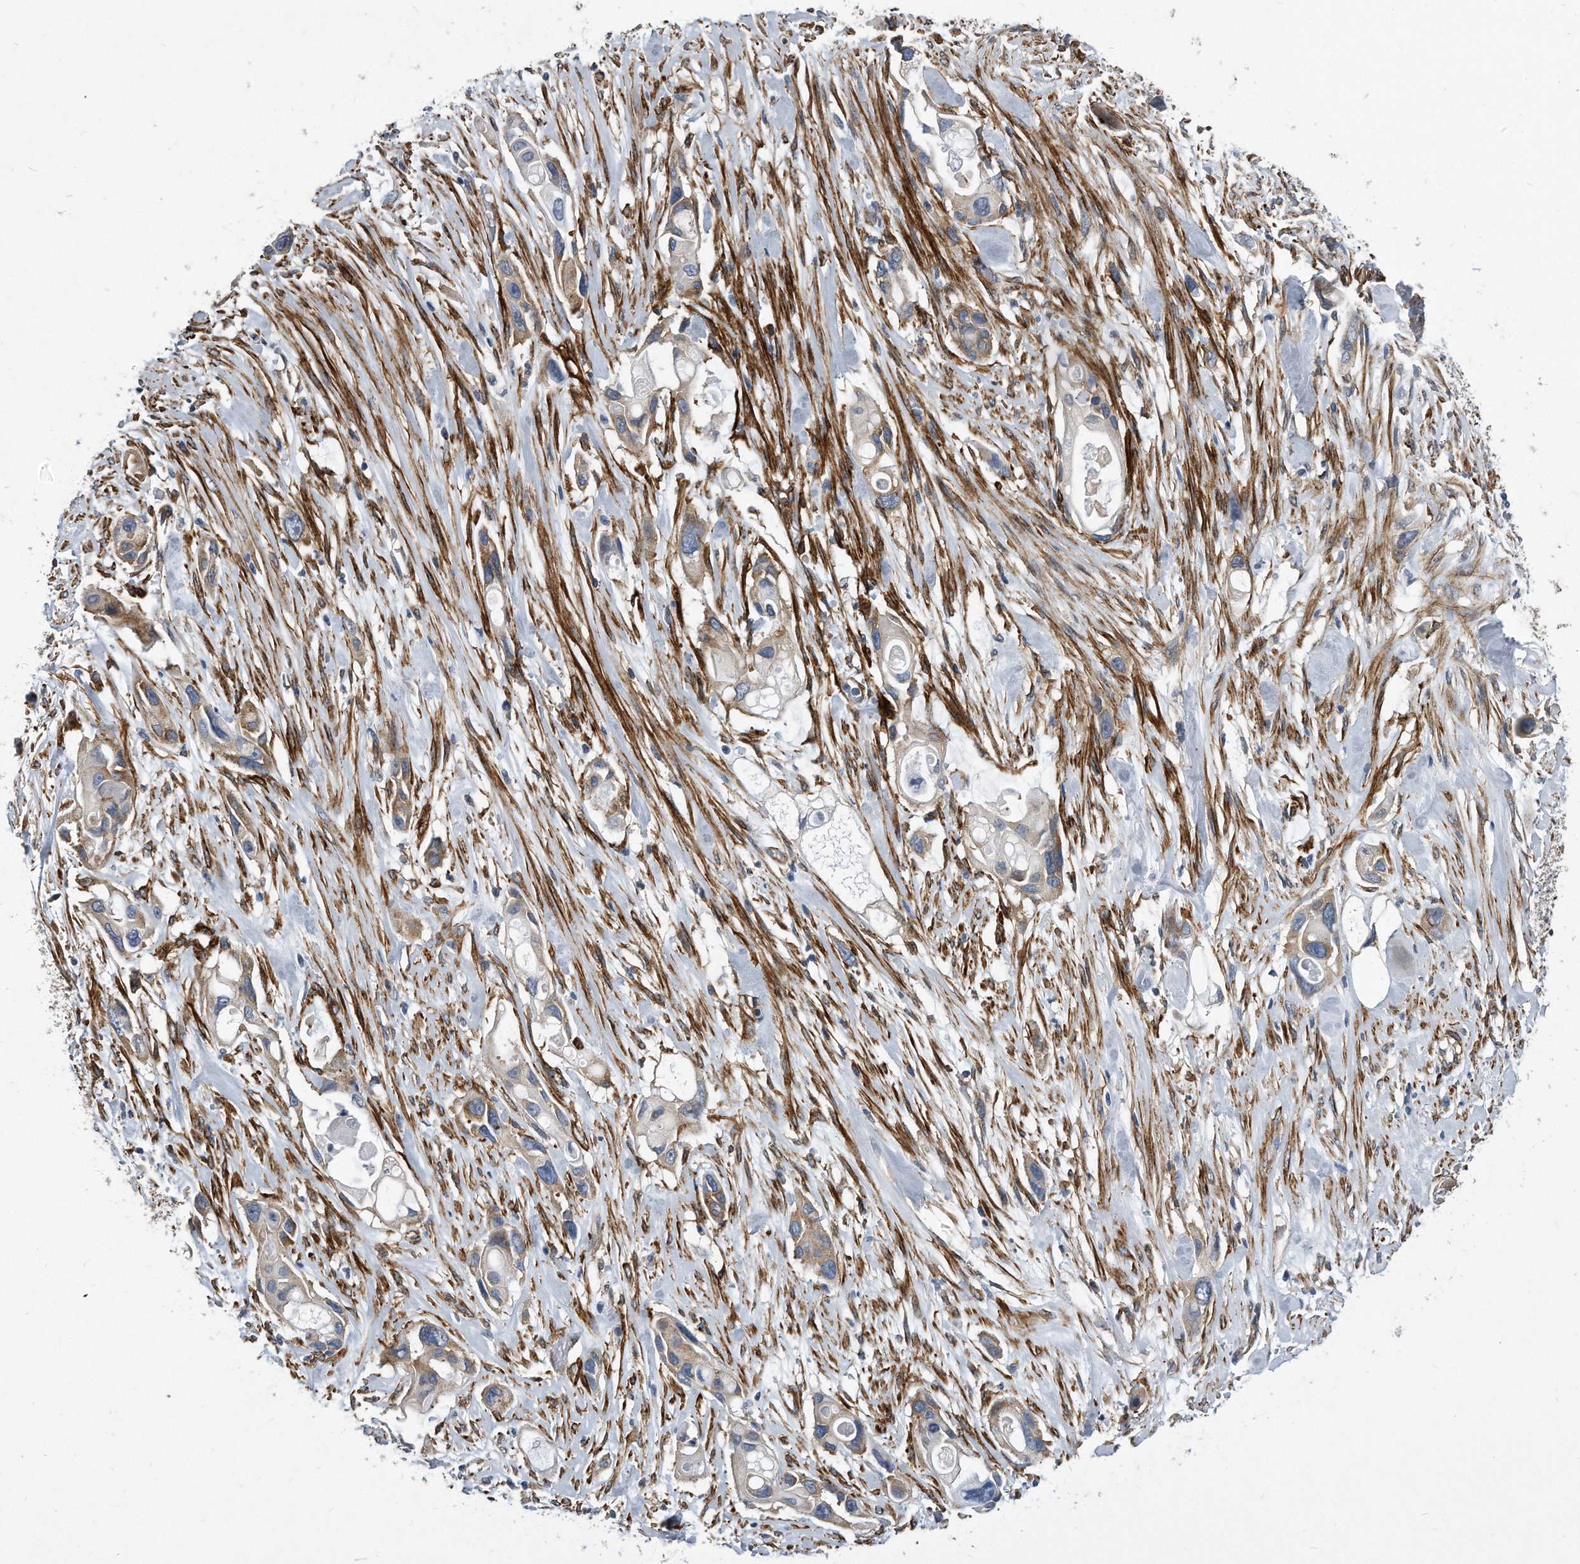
{"staining": {"intensity": "weak", "quantity": "<25%", "location": "cytoplasmic/membranous"}, "tissue": "pancreatic cancer", "cell_type": "Tumor cells", "image_type": "cancer", "snomed": [{"axis": "morphology", "description": "Adenocarcinoma, NOS"}, {"axis": "topography", "description": "Pancreas"}], "caption": "A histopathology image of human pancreatic adenocarcinoma is negative for staining in tumor cells. (DAB immunohistochemistry (IHC), high magnification).", "gene": "EIF2B4", "patient": {"sex": "female", "age": 60}}